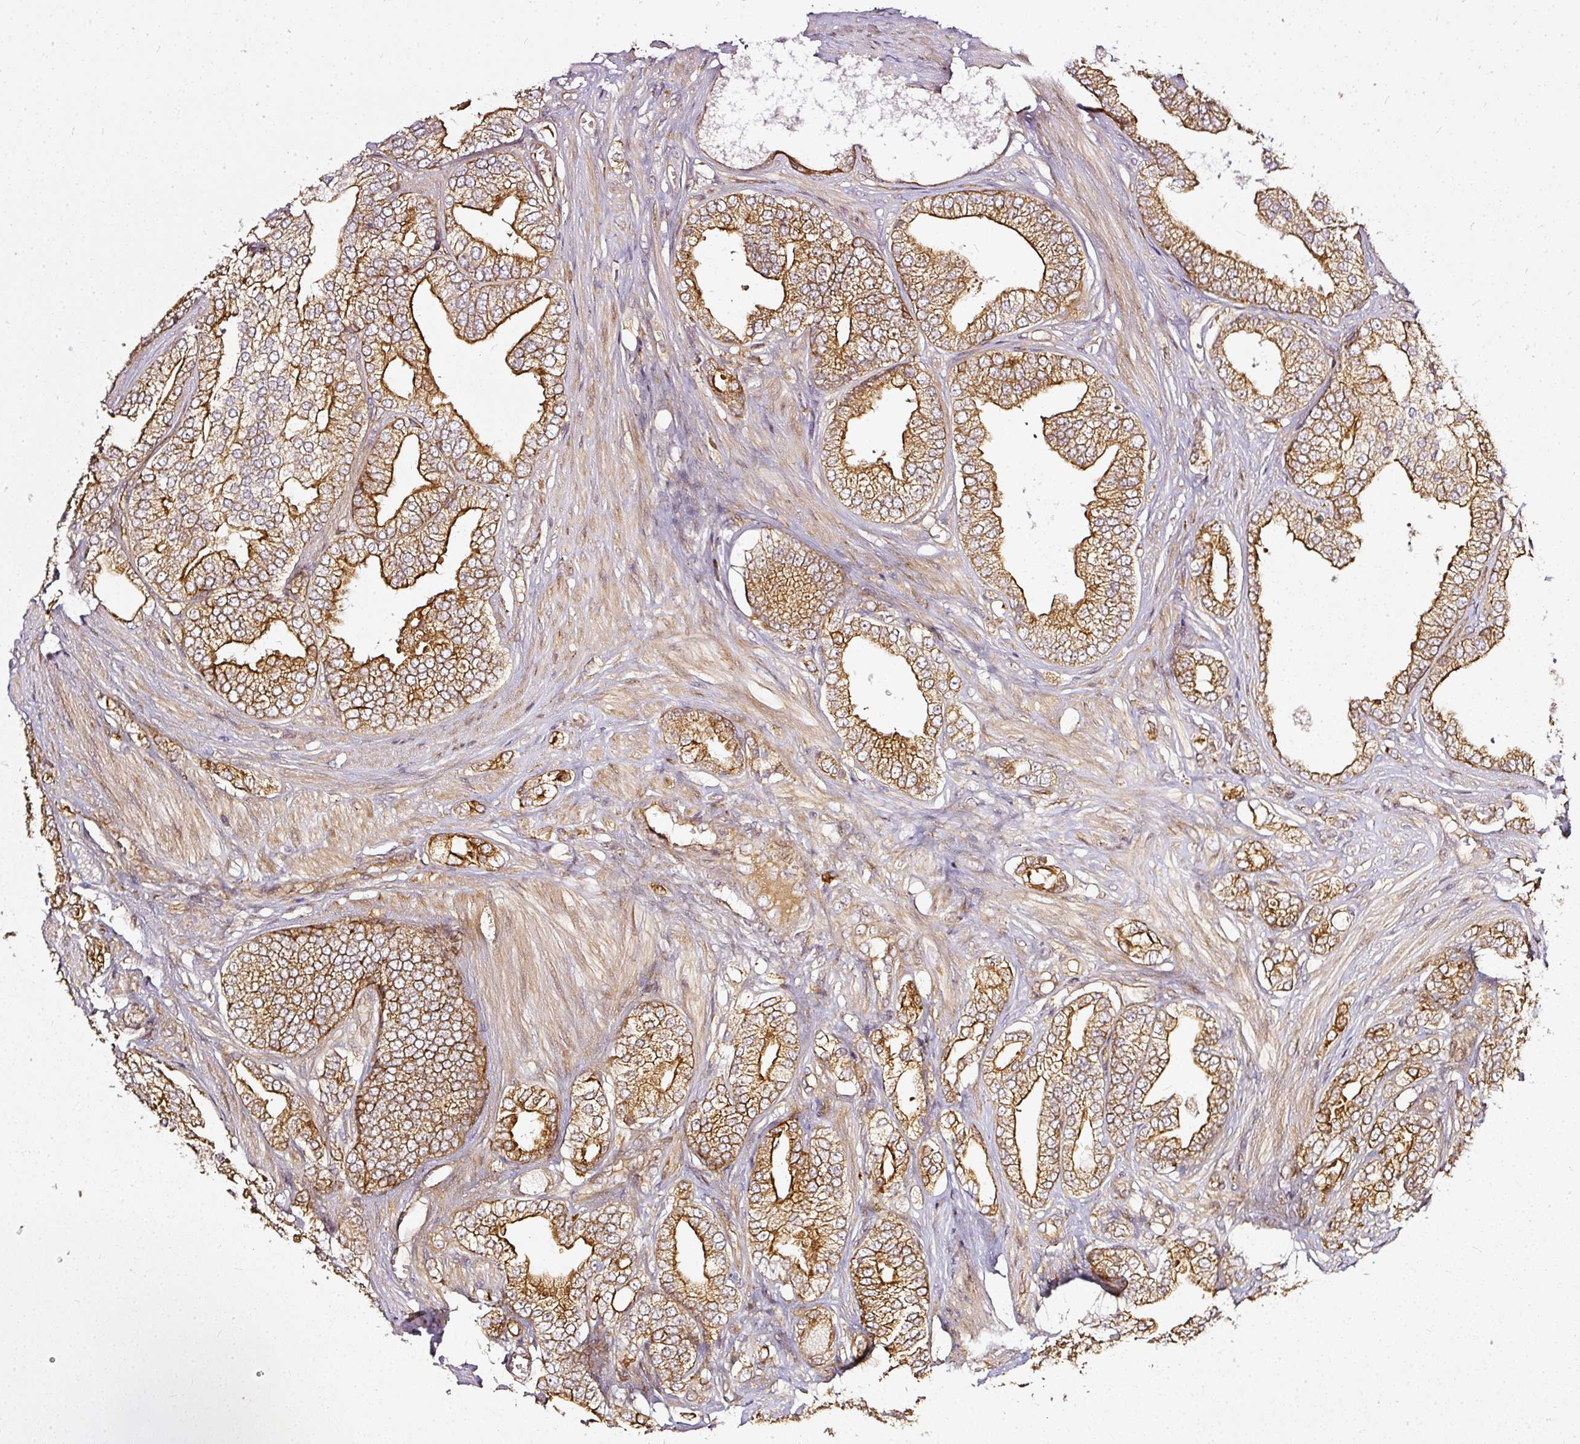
{"staining": {"intensity": "strong", "quantity": ">75%", "location": "cytoplasmic/membranous"}, "tissue": "prostate cancer", "cell_type": "Tumor cells", "image_type": "cancer", "snomed": [{"axis": "morphology", "description": "Adenocarcinoma, High grade"}, {"axis": "topography", "description": "Prostate"}], "caption": "Prostate cancer tissue displays strong cytoplasmic/membranous staining in about >75% of tumor cells", "gene": "MIF4GD", "patient": {"sex": "male", "age": 50}}